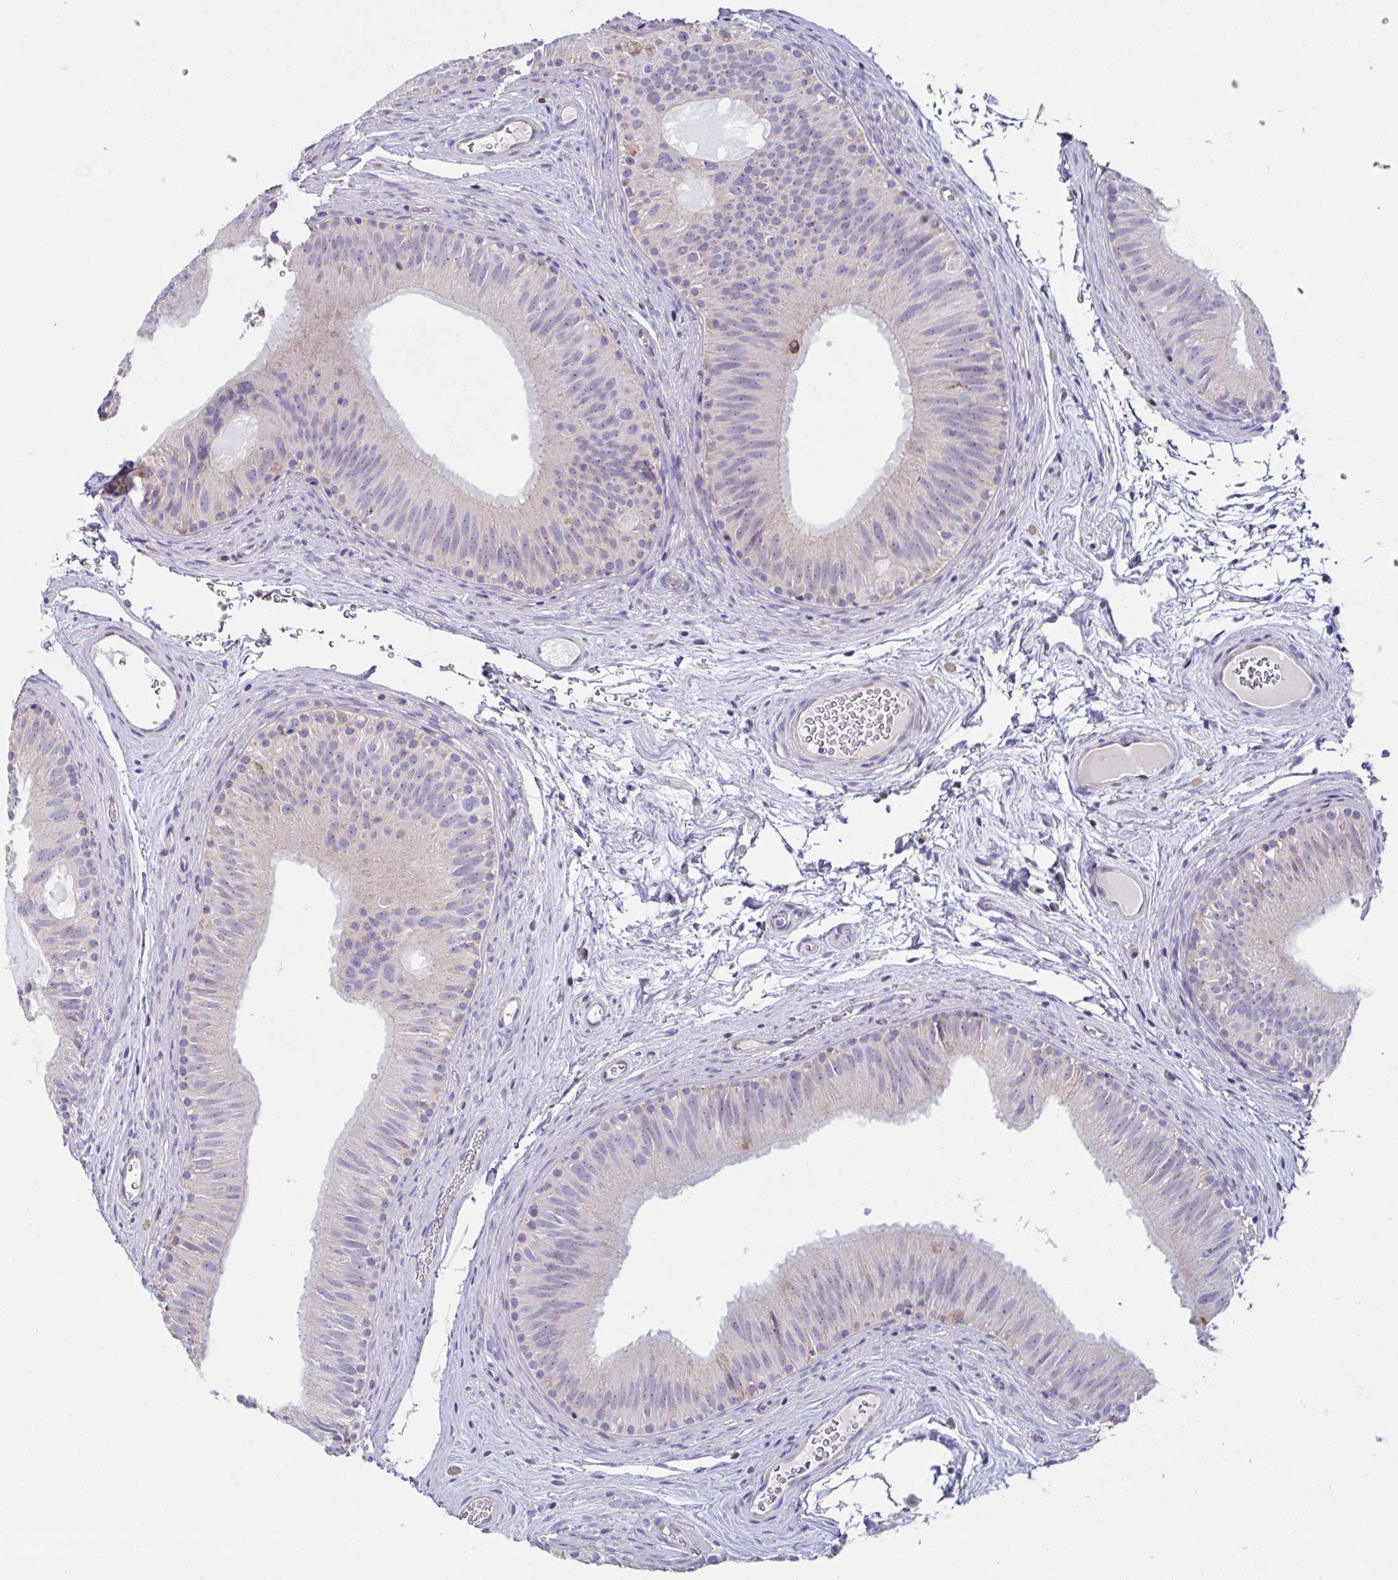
{"staining": {"intensity": "negative", "quantity": "none", "location": "none"}, "tissue": "epididymis", "cell_type": "Glandular cells", "image_type": "normal", "snomed": [{"axis": "morphology", "description": "Normal tissue, NOS"}, {"axis": "topography", "description": "Epididymis"}], "caption": "DAB (3,3'-diaminobenzidine) immunohistochemical staining of unremarkable epididymis exhibits no significant positivity in glandular cells. Brightfield microscopy of IHC stained with DAB (3,3'-diaminobenzidine) (brown) and hematoxylin (blue), captured at high magnification.", "gene": "DOK7", "patient": {"sex": "male", "age": 44}}